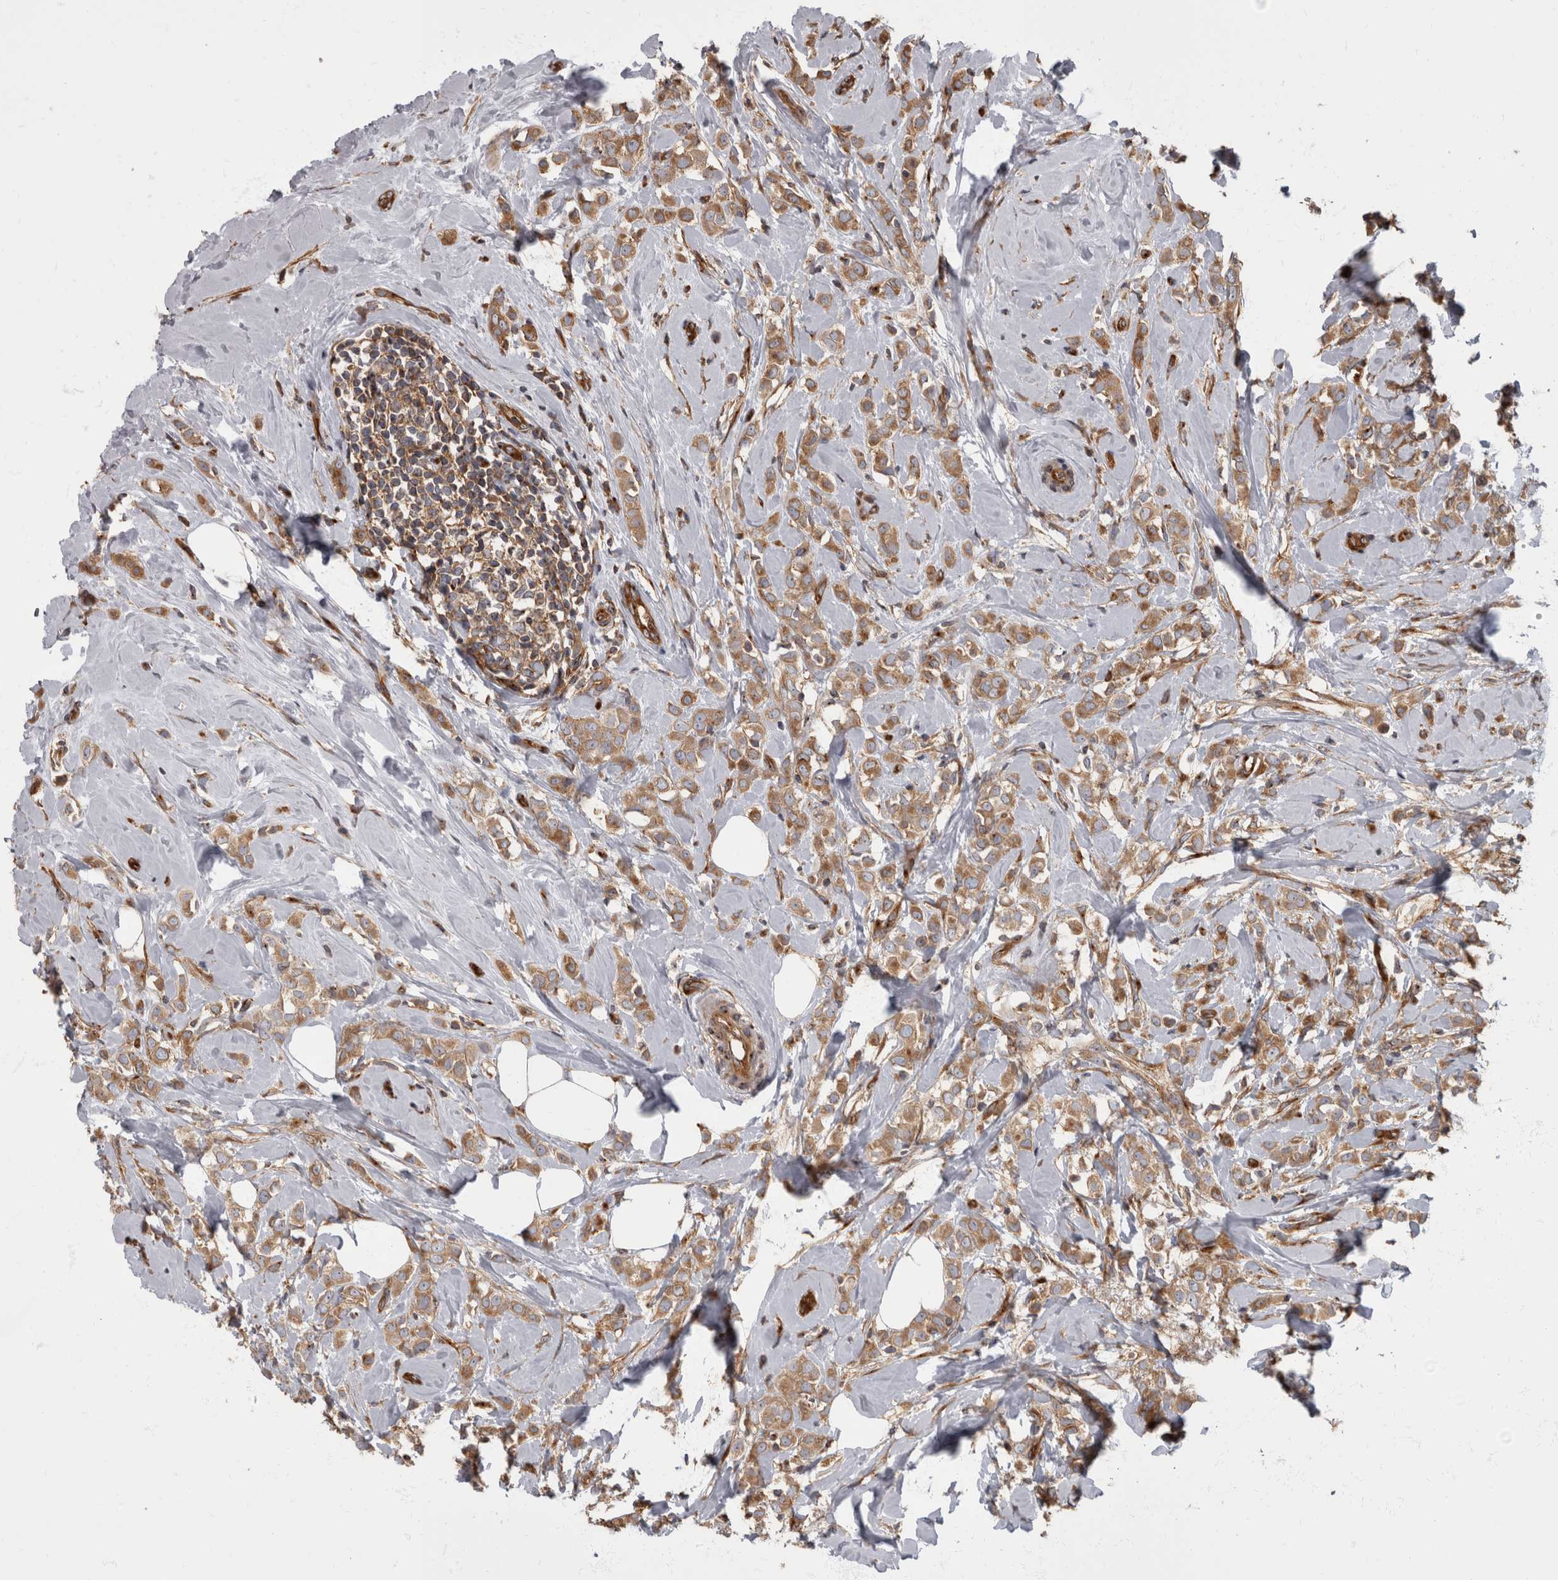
{"staining": {"intensity": "moderate", "quantity": ">75%", "location": "cytoplasmic/membranous"}, "tissue": "breast cancer", "cell_type": "Tumor cells", "image_type": "cancer", "snomed": [{"axis": "morphology", "description": "Lobular carcinoma"}, {"axis": "topography", "description": "Breast"}], "caption": "Immunohistochemical staining of breast lobular carcinoma exhibits medium levels of moderate cytoplasmic/membranous staining in about >75% of tumor cells.", "gene": "HOOK3", "patient": {"sex": "female", "age": 47}}